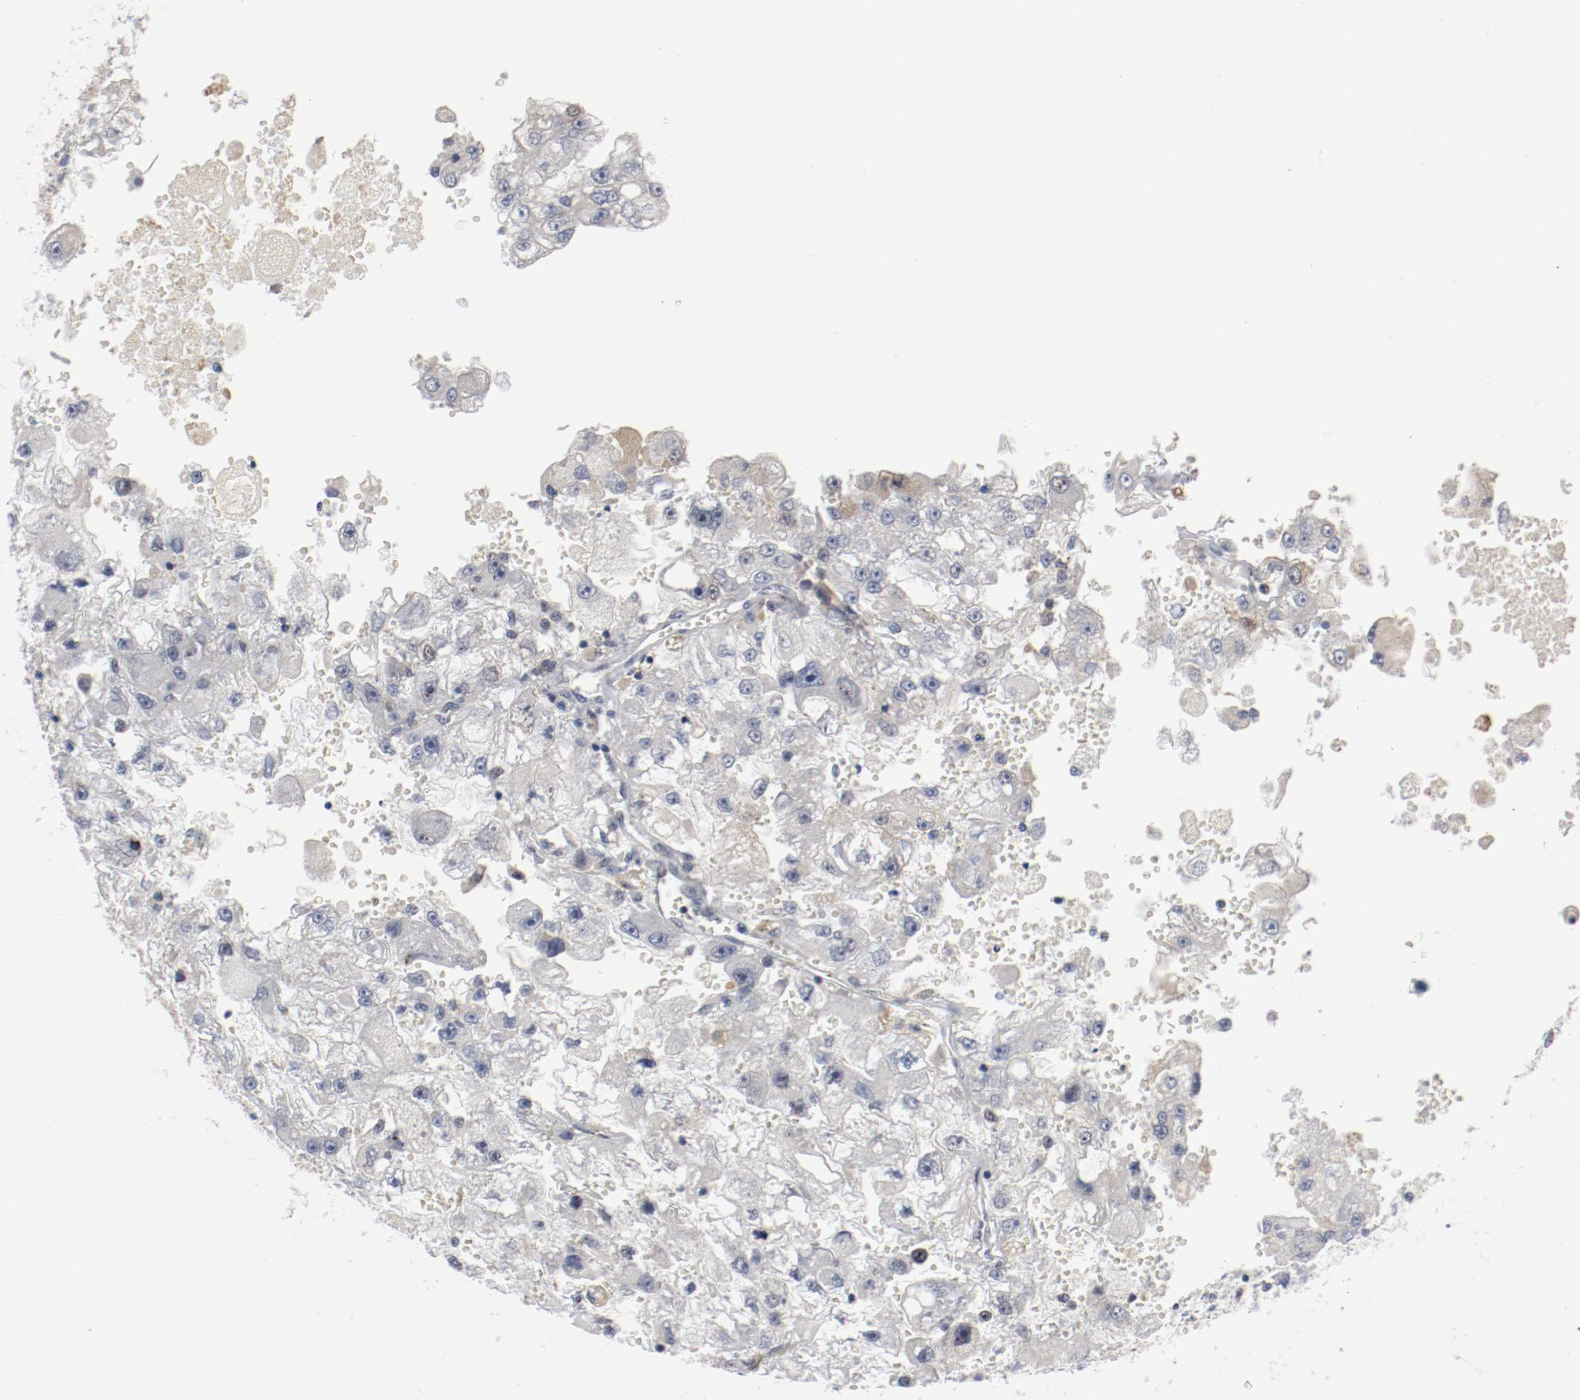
{"staining": {"intensity": "negative", "quantity": "none", "location": "none"}, "tissue": "renal cancer", "cell_type": "Tumor cells", "image_type": "cancer", "snomed": [{"axis": "morphology", "description": "Adenocarcinoma, NOS"}, {"axis": "topography", "description": "Kidney"}], "caption": "This is a image of immunohistochemistry staining of renal adenocarcinoma, which shows no positivity in tumor cells.", "gene": "CDK1", "patient": {"sex": "female", "age": 83}}